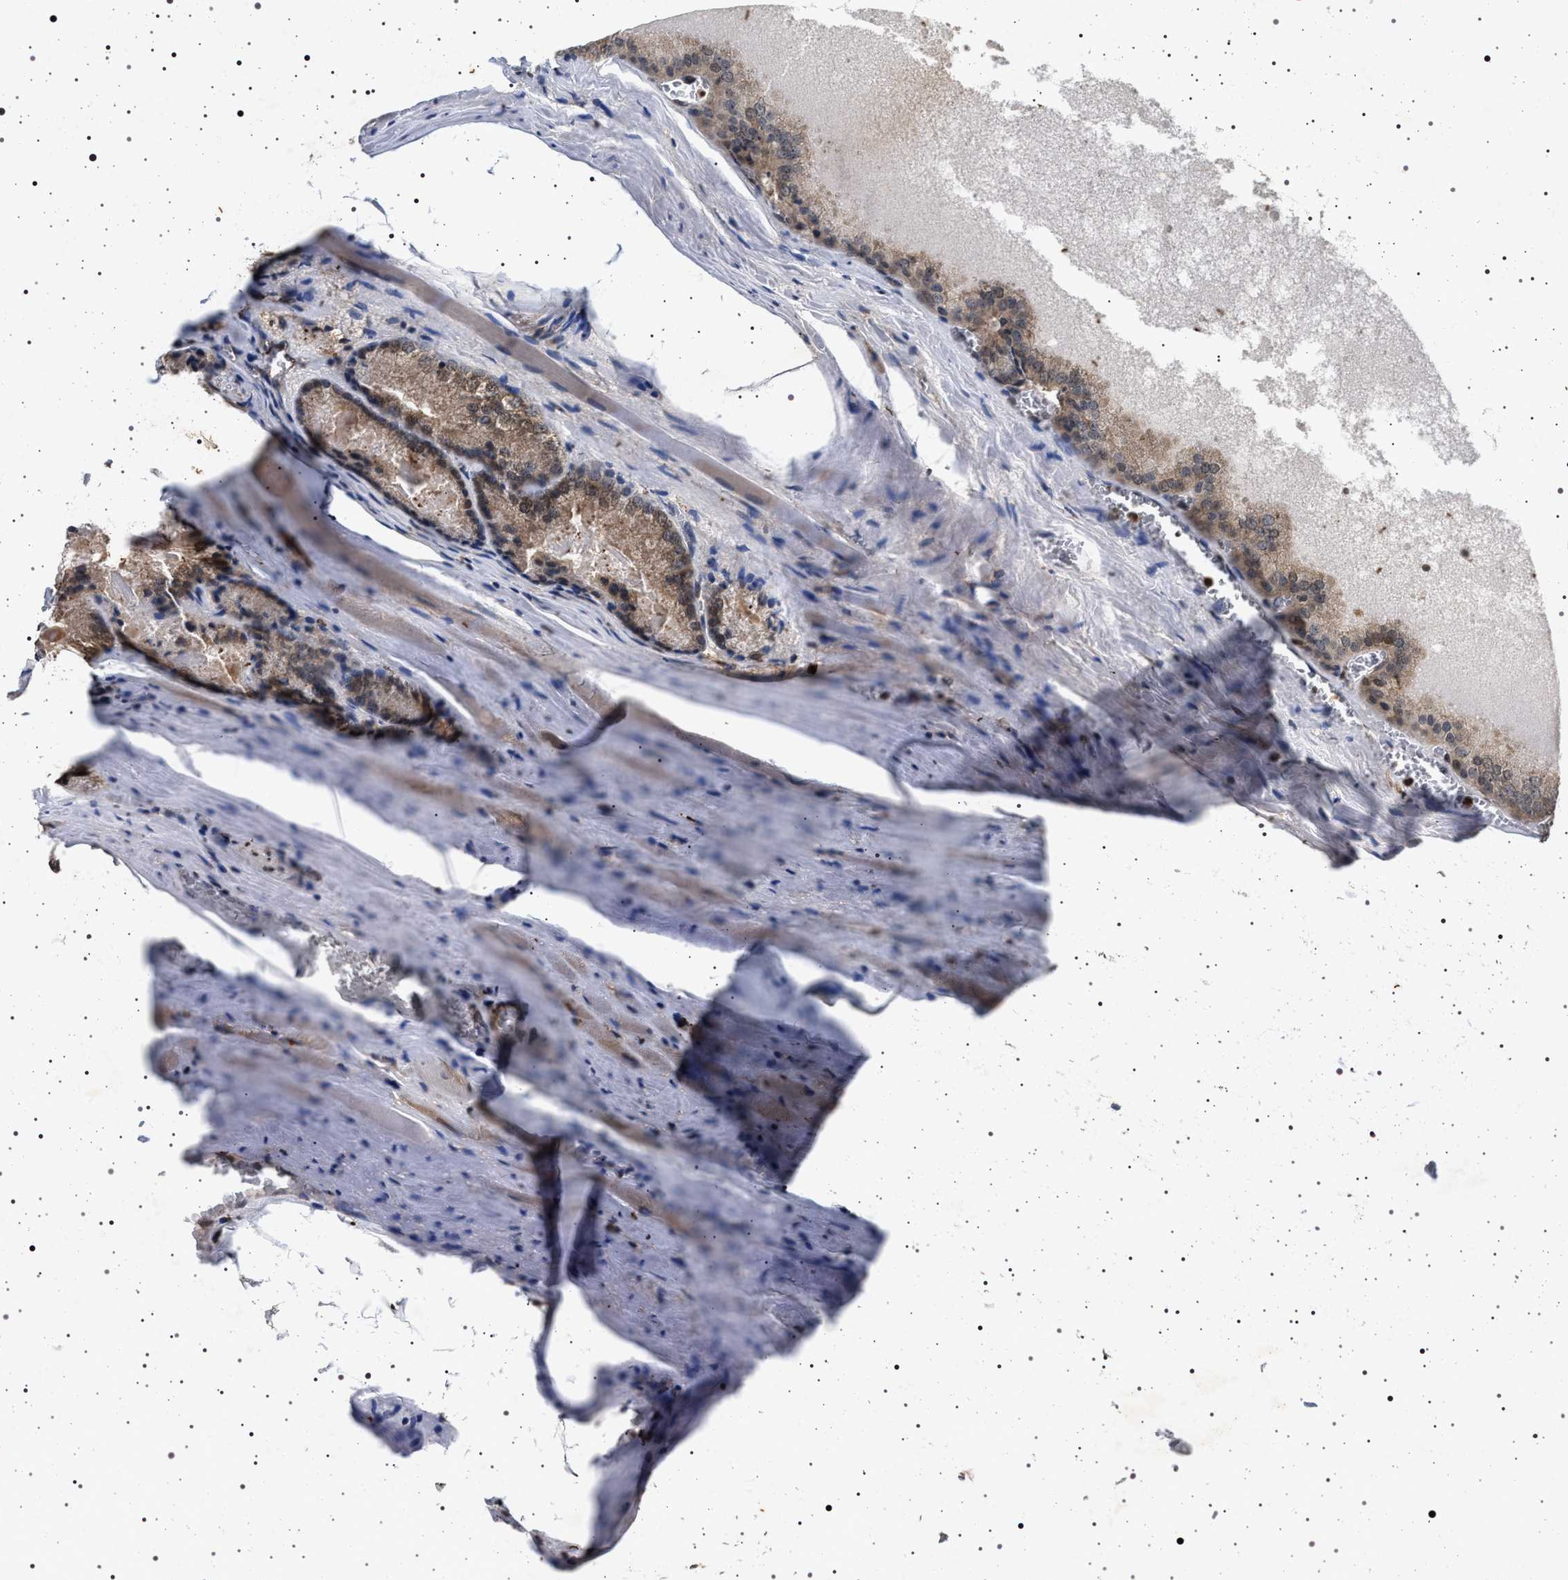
{"staining": {"intensity": "moderate", "quantity": ">75%", "location": "cytoplasmic/membranous"}, "tissue": "prostate cancer", "cell_type": "Tumor cells", "image_type": "cancer", "snomed": [{"axis": "morphology", "description": "Adenocarcinoma, Low grade"}, {"axis": "topography", "description": "Prostate"}], "caption": "This micrograph displays immunohistochemistry (IHC) staining of human prostate adenocarcinoma (low-grade), with medium moderate cytoplasmic/membranous staining in about >75% of tumor cells.", "gene": "CDKN1B", "patient": {"sex": "male", "age": 64}}